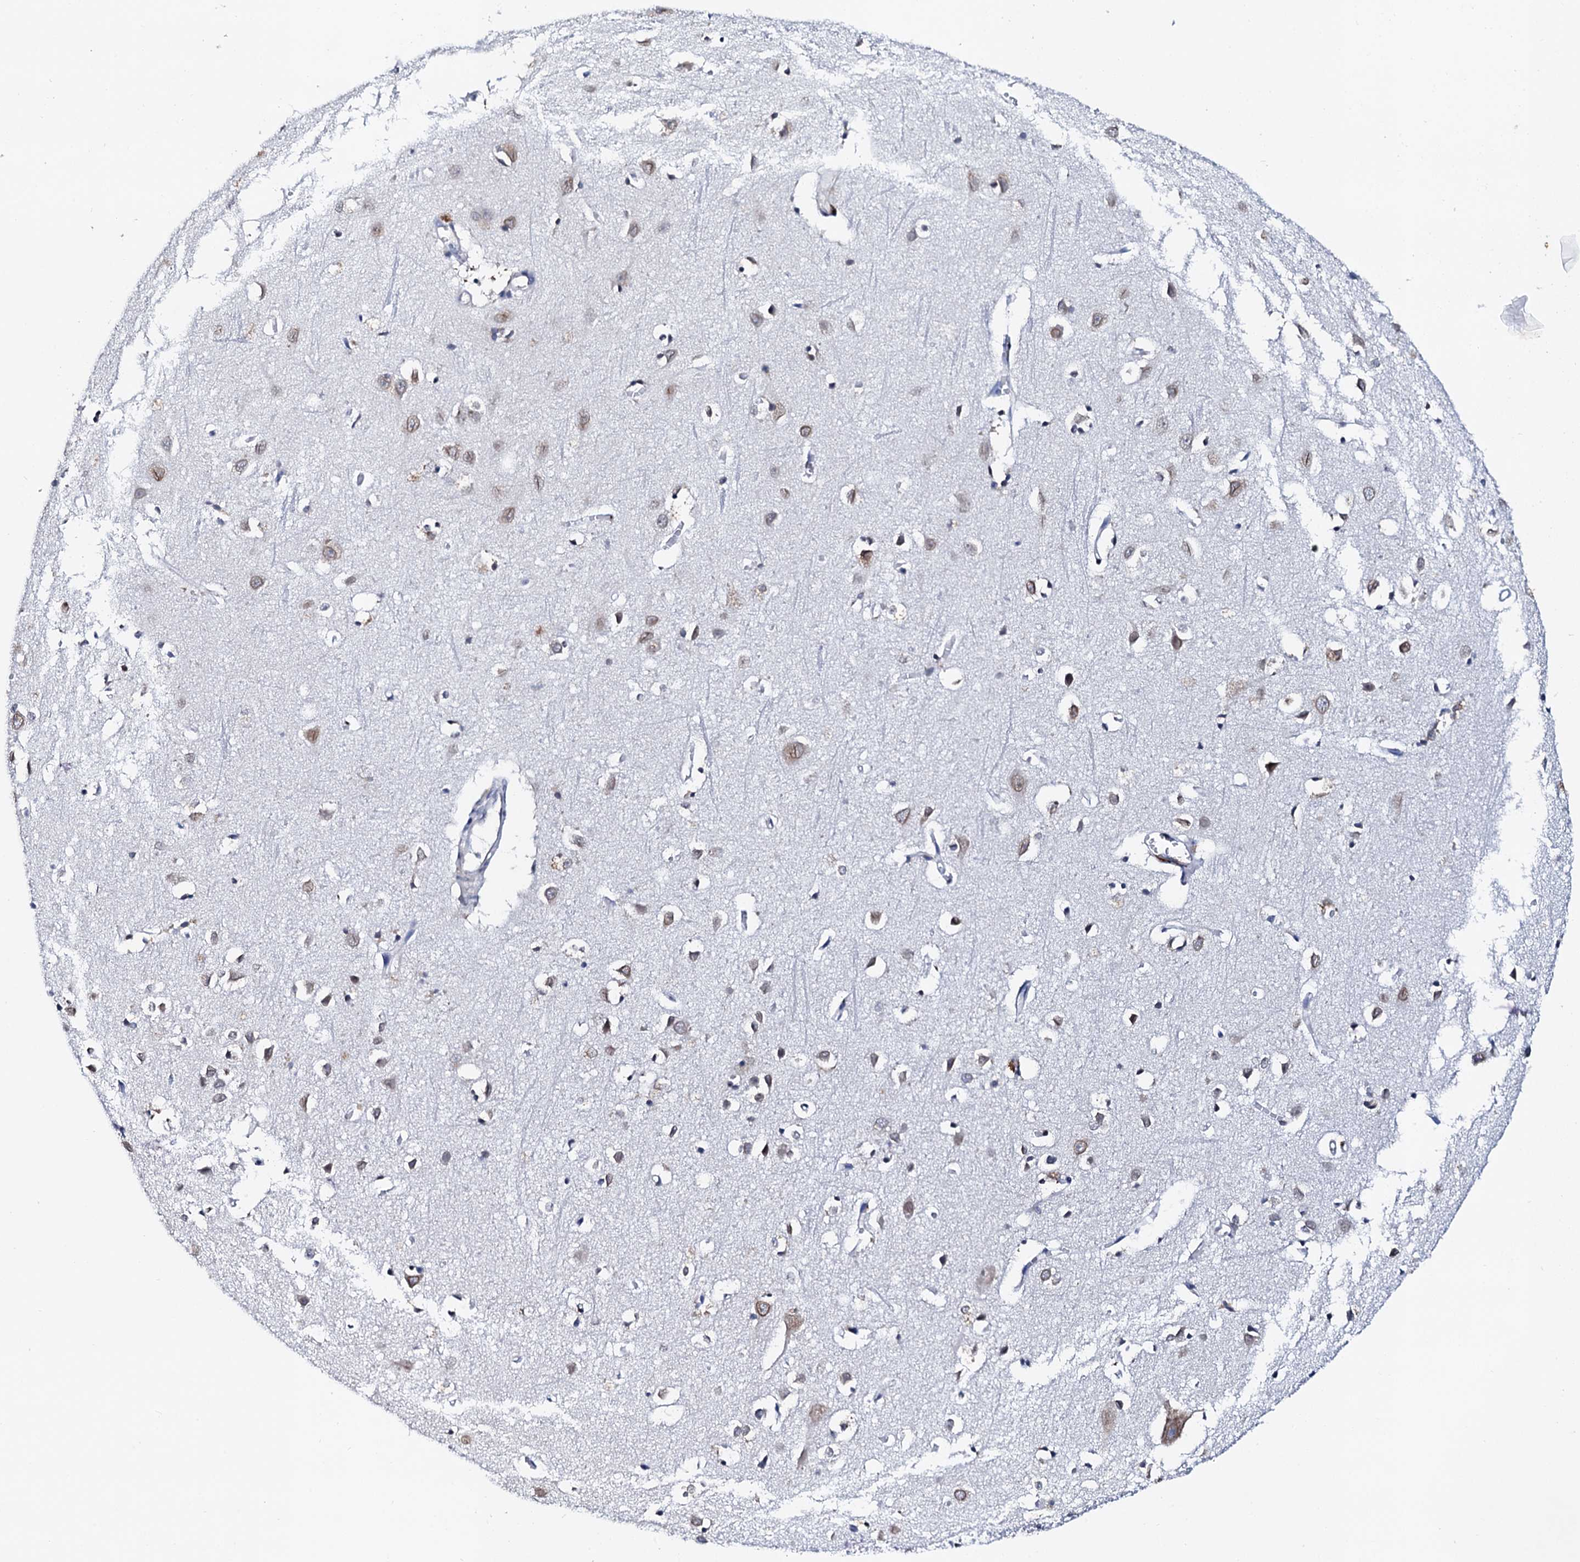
{"staining": {"intensity": "negative", "quantity": "none", "location": "none"}, "tissue": "cerebral cortex", "cell_type": "Endothelial cells", "image_type": "normal", "snomed": [{"axis": "morphology", "description": "Normal tissue, NOS"}, {"axis": "topography", "description": "Cerebral cortex"}], "caption": "This photomicrograph is of normal cerebral cortex stained with IHC to label a protein in brown with the nuclei are counter-stained blue. There is no staining in endothelial cells. (Stains: DAB (3,3'-diaminobenzidine) immunohistochemistry (IHC) with hematoxylin counter stain, Microscopy: brightfield microscopy at high magnification).", "gene": "NUP58", "patient": {"sex": "female", "age": 64}}